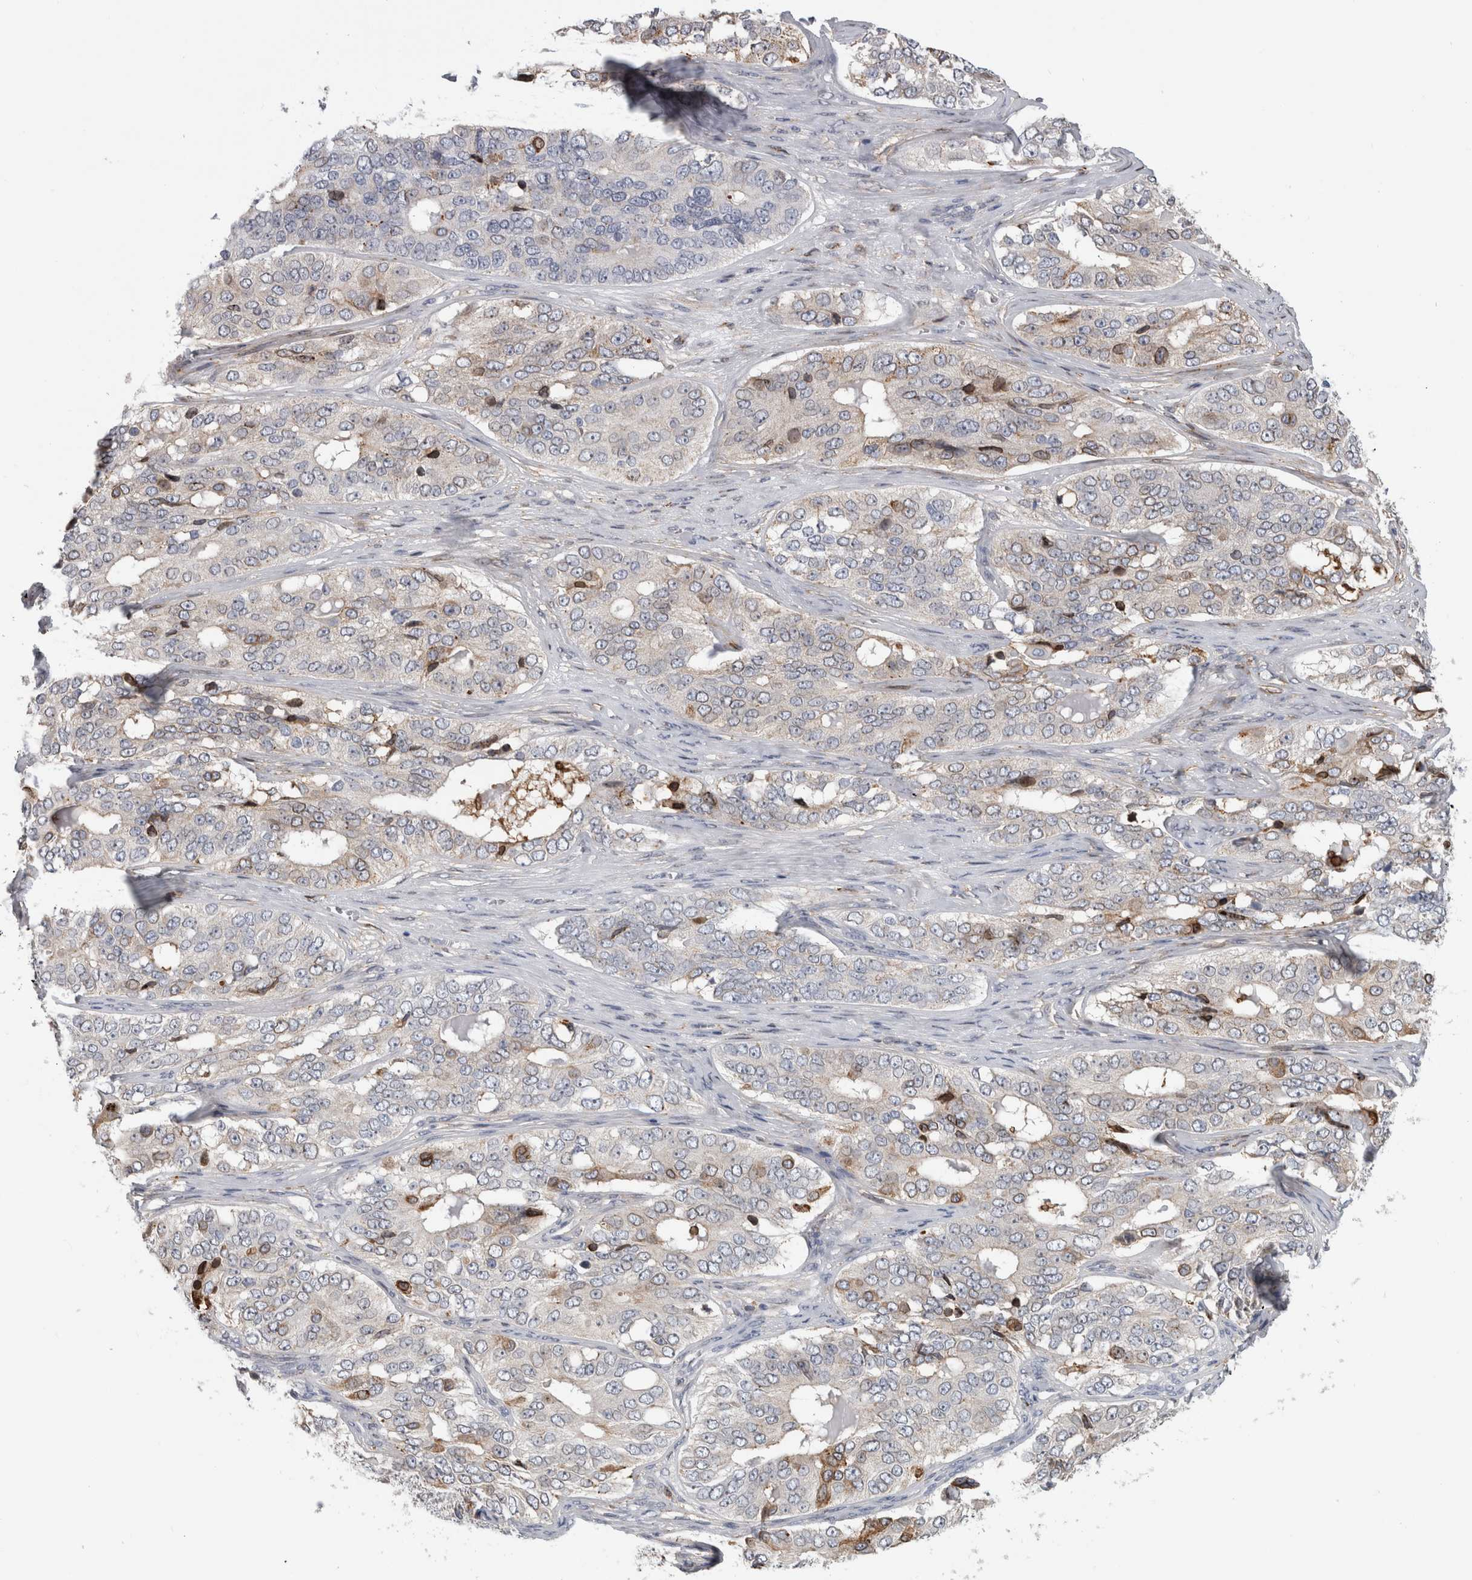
{"staining": {"intensity": "moderate", "quantity": "<25%", "location": "cytoplasmic/membranous"}, "tissue": "ovarian cancer", "cell_type": "Tumor cells", "image_type": "cancer", "snomed": [{"axis": "morphology", "description": "Carcinoma, endometroid"}, {"axis": "topography", "description": "Ovary"}], "caption": "About <25% of tumor cells in endometroid carcinoma (ovarian) display moderate cytoplasmic/membranous protein expression as visualized by brown immunohistochemical staining.", "gene": "DNAJC24", "patient": {"sex": "female", "age": 51}}